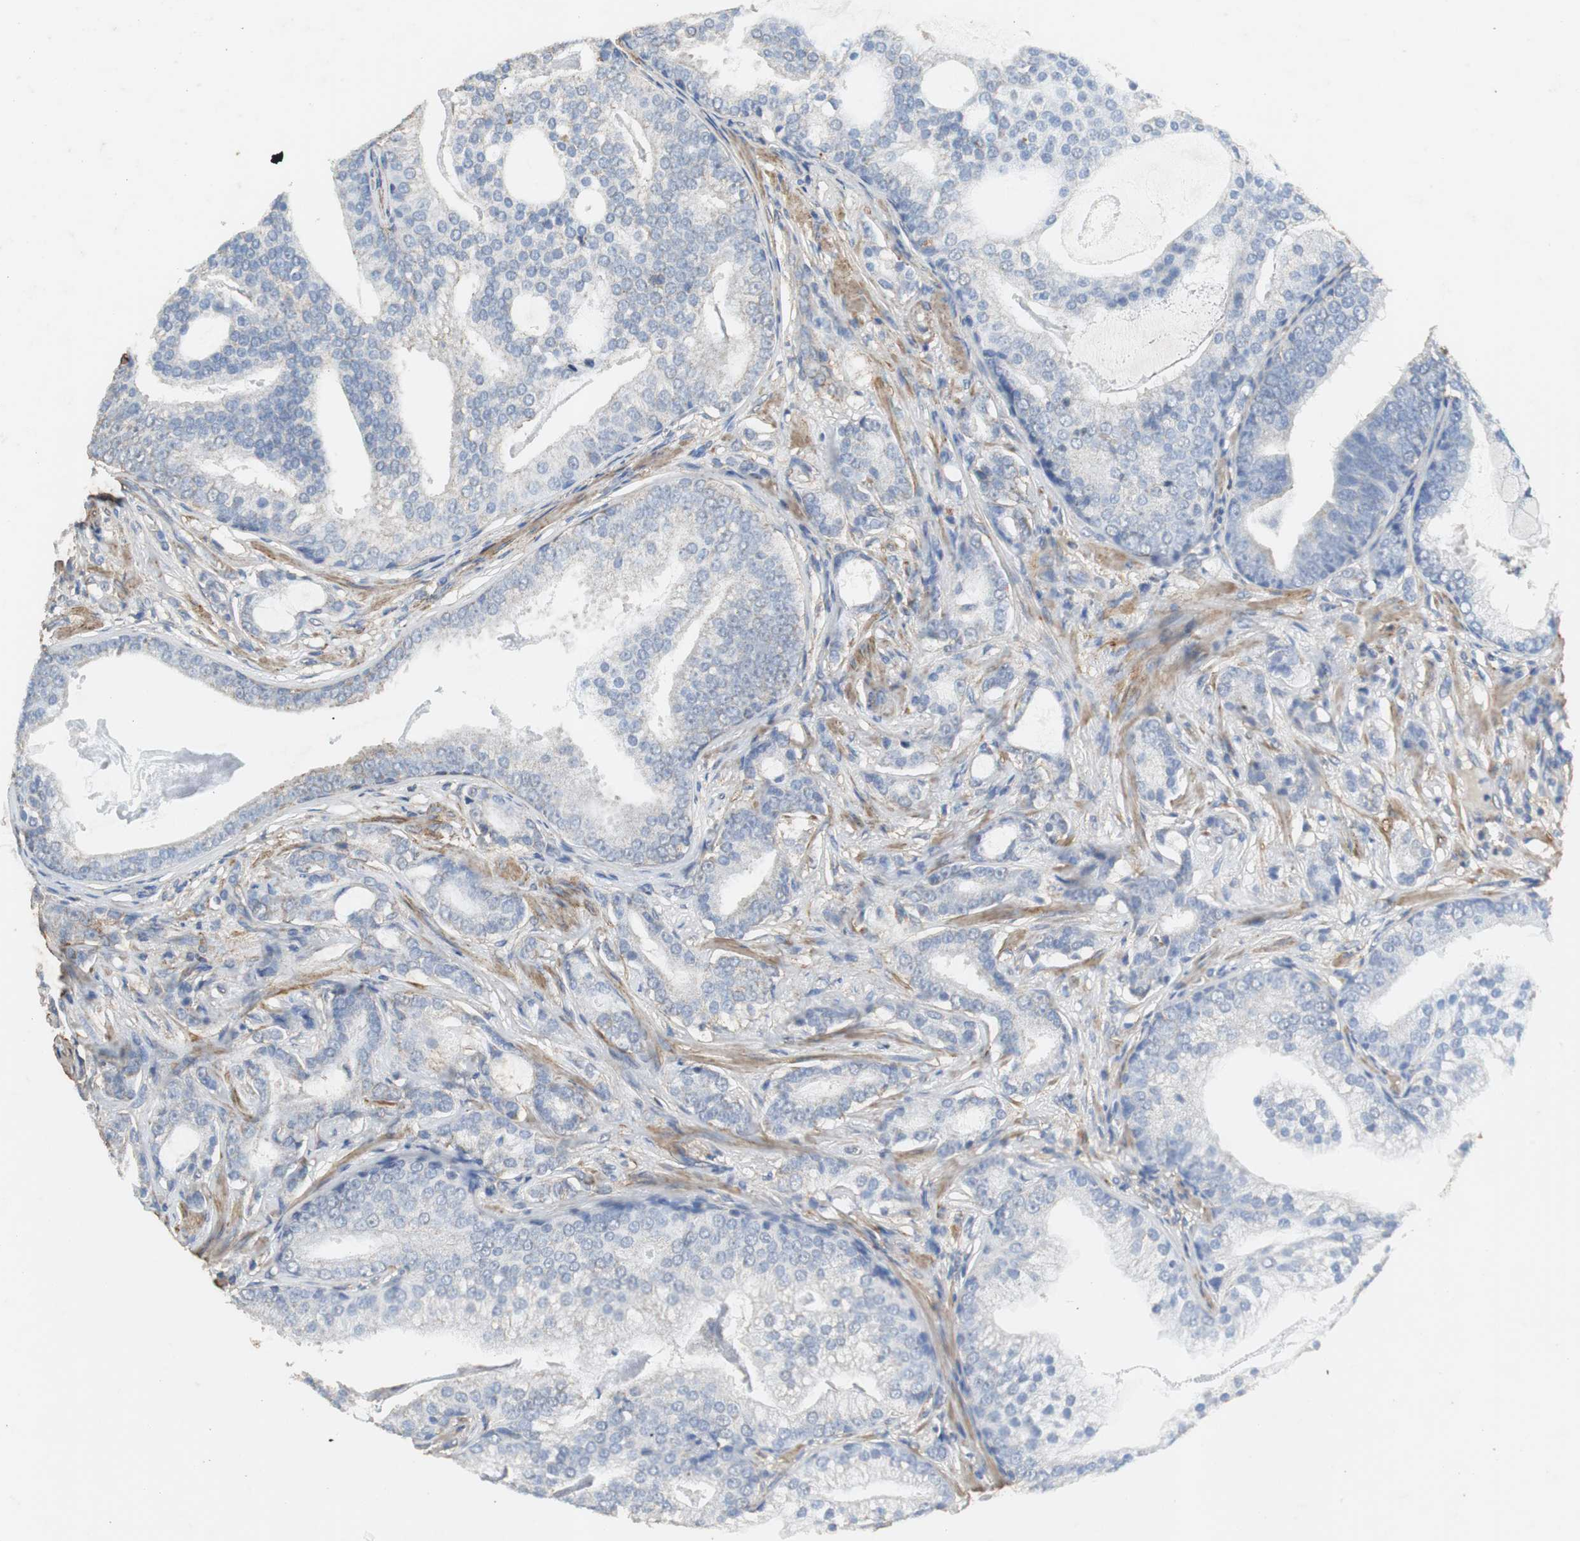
{"staining": {"intensity": "weak", "quantity": "<25%", "location": "cytoplasmic/membranous"}, "tissue": "prostate cancer", "cell_type": "Tumor cells", "image_type": "cancer", "snomed": [{"axis": "morphology", "description": "Adenocarcinoma, Low grade"}, {"axis": "topography", "description": "Prostate"}], "caption": "DAB immunohistochemical staining of prostate cancer exhibits no significant positivity in tumor cells. (DAB IHC with hematoxylin counter stain).", "gene": "NNT", "patient": {"sex": "male", "age": 58}}